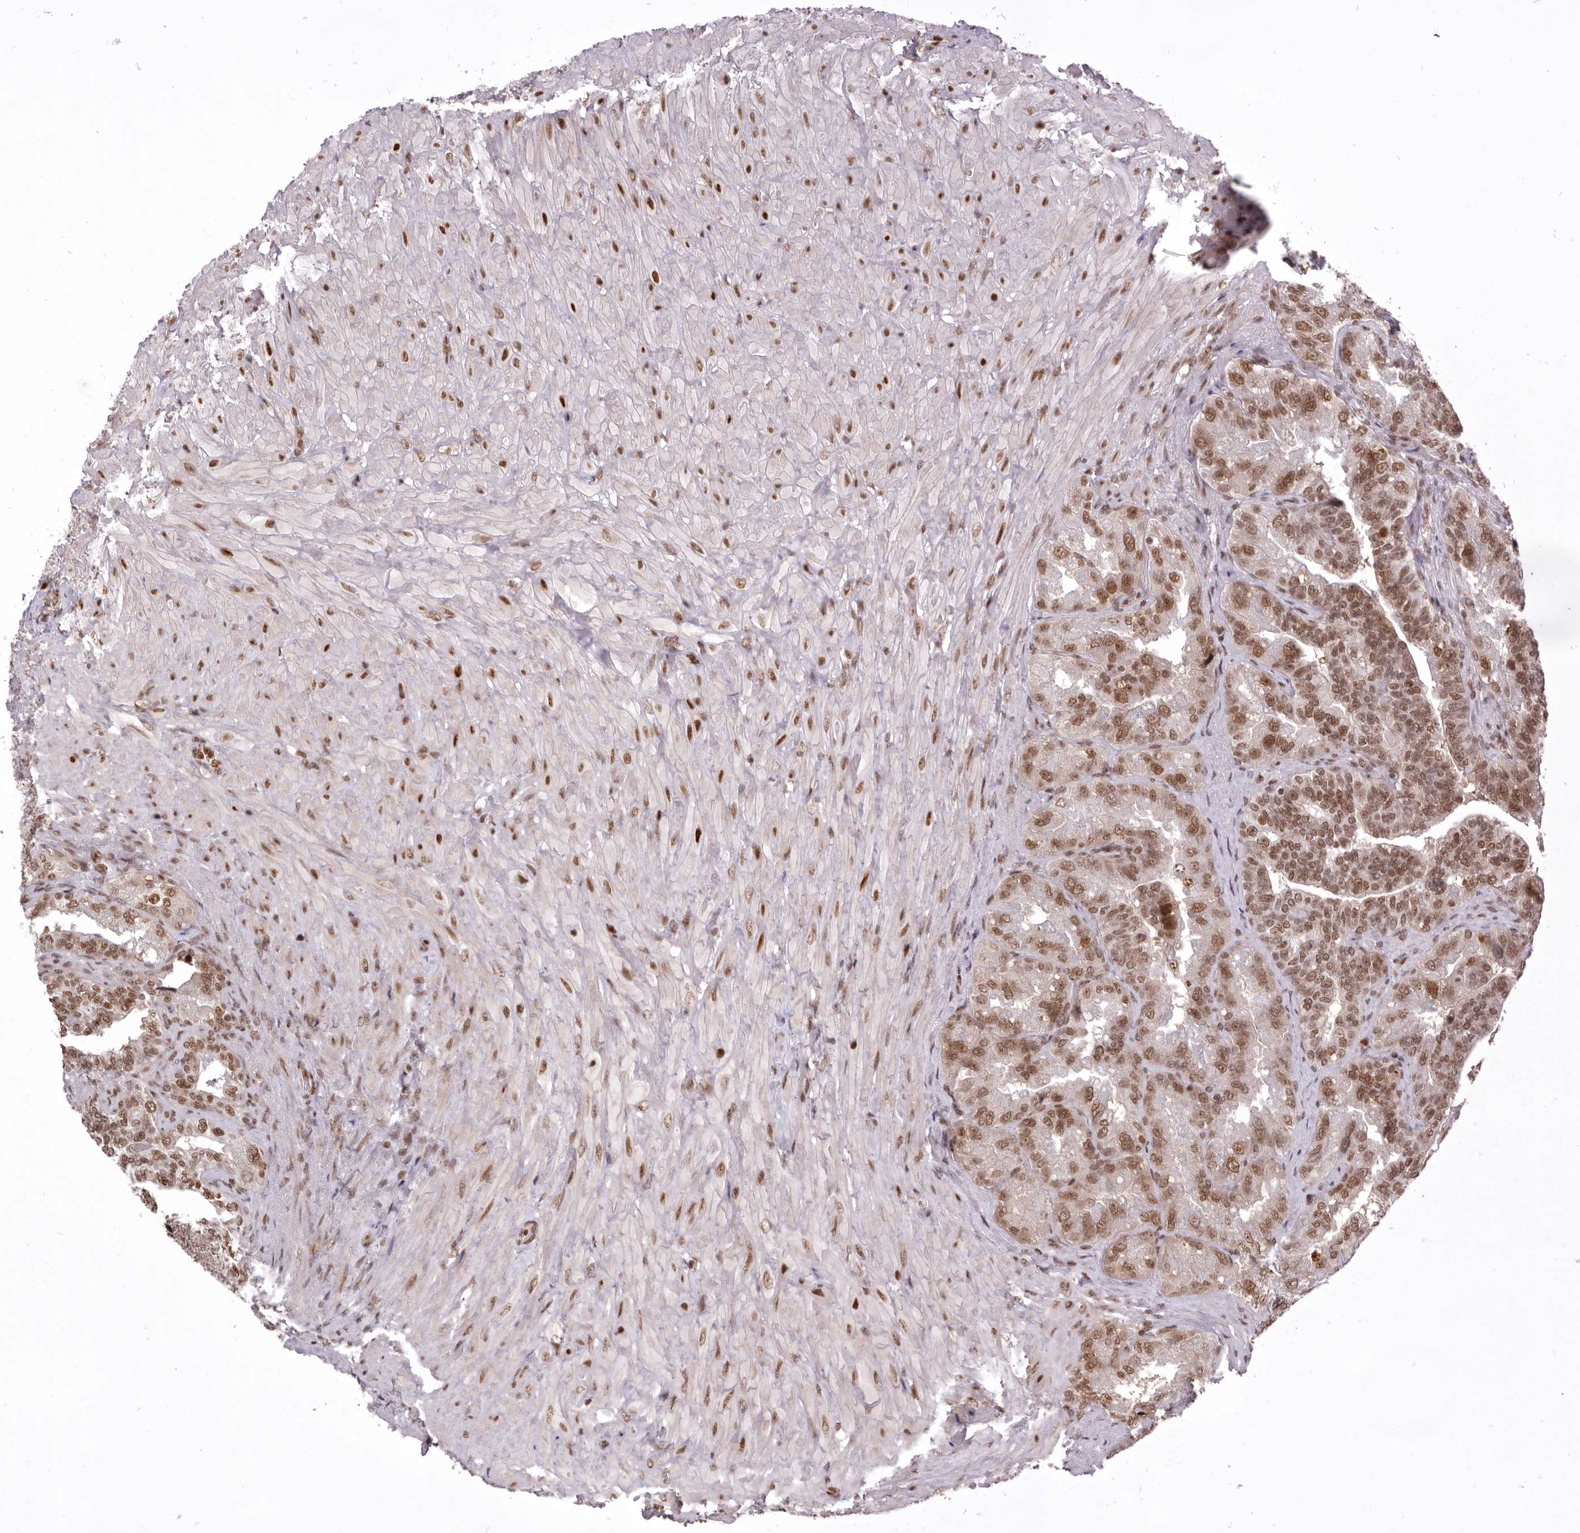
{"staining": {"intensity": "strong", "quantity": ">75%", "location": "nuclear"}, "tissue": "seminal vesicle", "cell_type": "Glandular cells", "image_type": "normal", "snomed": [{"axis": "morphology", "description": "Normal tissue, NOS"}, {"axis": "topography", "description": "Seminal veicle"}, {"axis": "topography", "description": "Peripheral nerve tissue"}], "caption": "A high amount of strong nuclear positivity is seen in approximately >75% of glandular cells in benign seminal vesicle.", "gene": "CHTOP", "patient": {"sex": "male", "age": 63}}